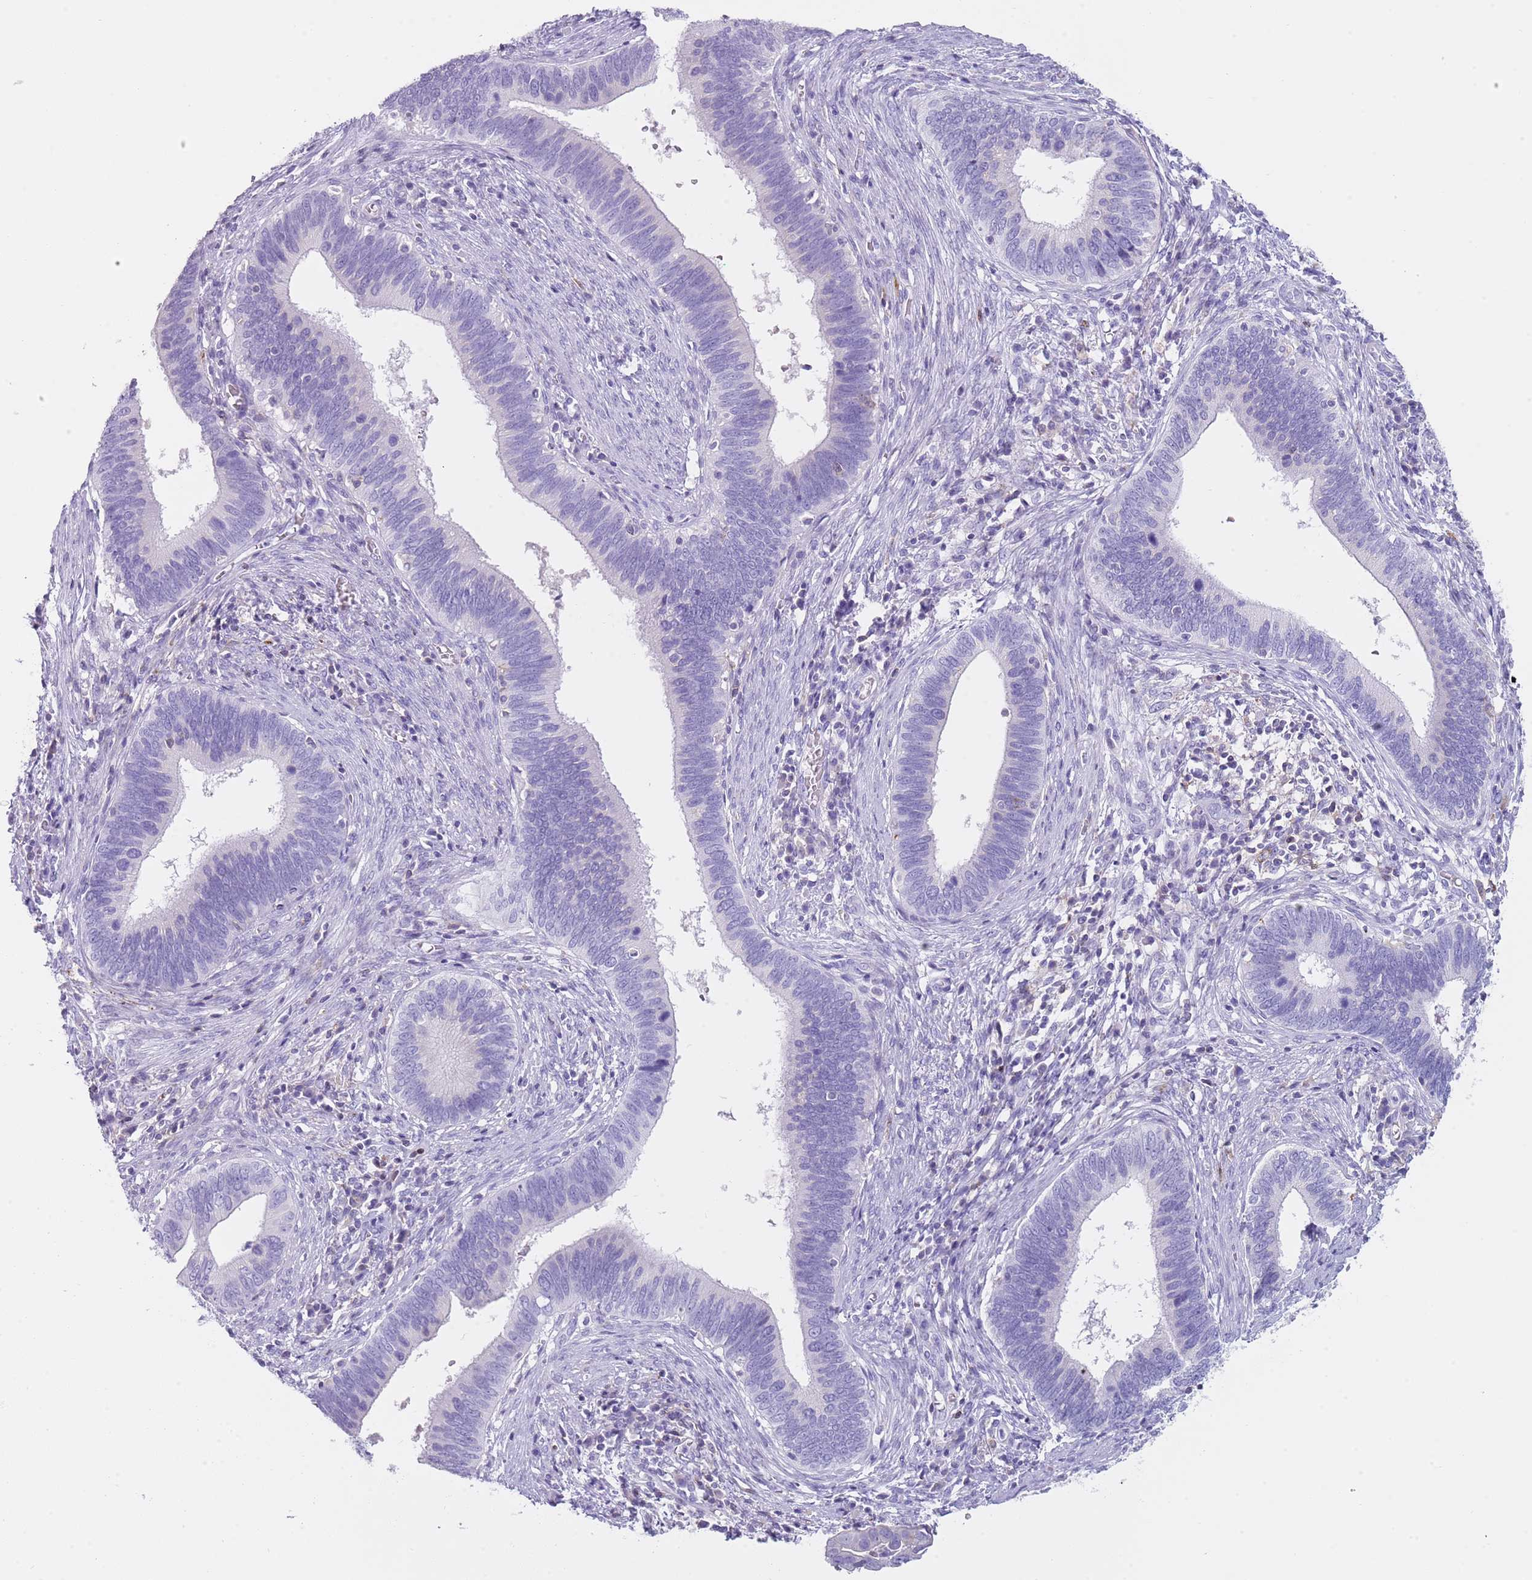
{"staining": {"intensity": "negative", "quantity": "none", "location": "none"}, "tissue": "cervical cancer", "cell_type": "Tumor cells", "image_type": "cancer", "snomed": [{"axis": "morphology", "description": "Adenocarcinoma, NOS"}, {"axis": "topography", "description": "Cervix"}], "caption": "Protein analysis of cervical cancer (adenocarcinoma) reveals no significant expression in tumor cells.", "gene": "NBPF20", "patient": {"sex": "female", "age": 42}}